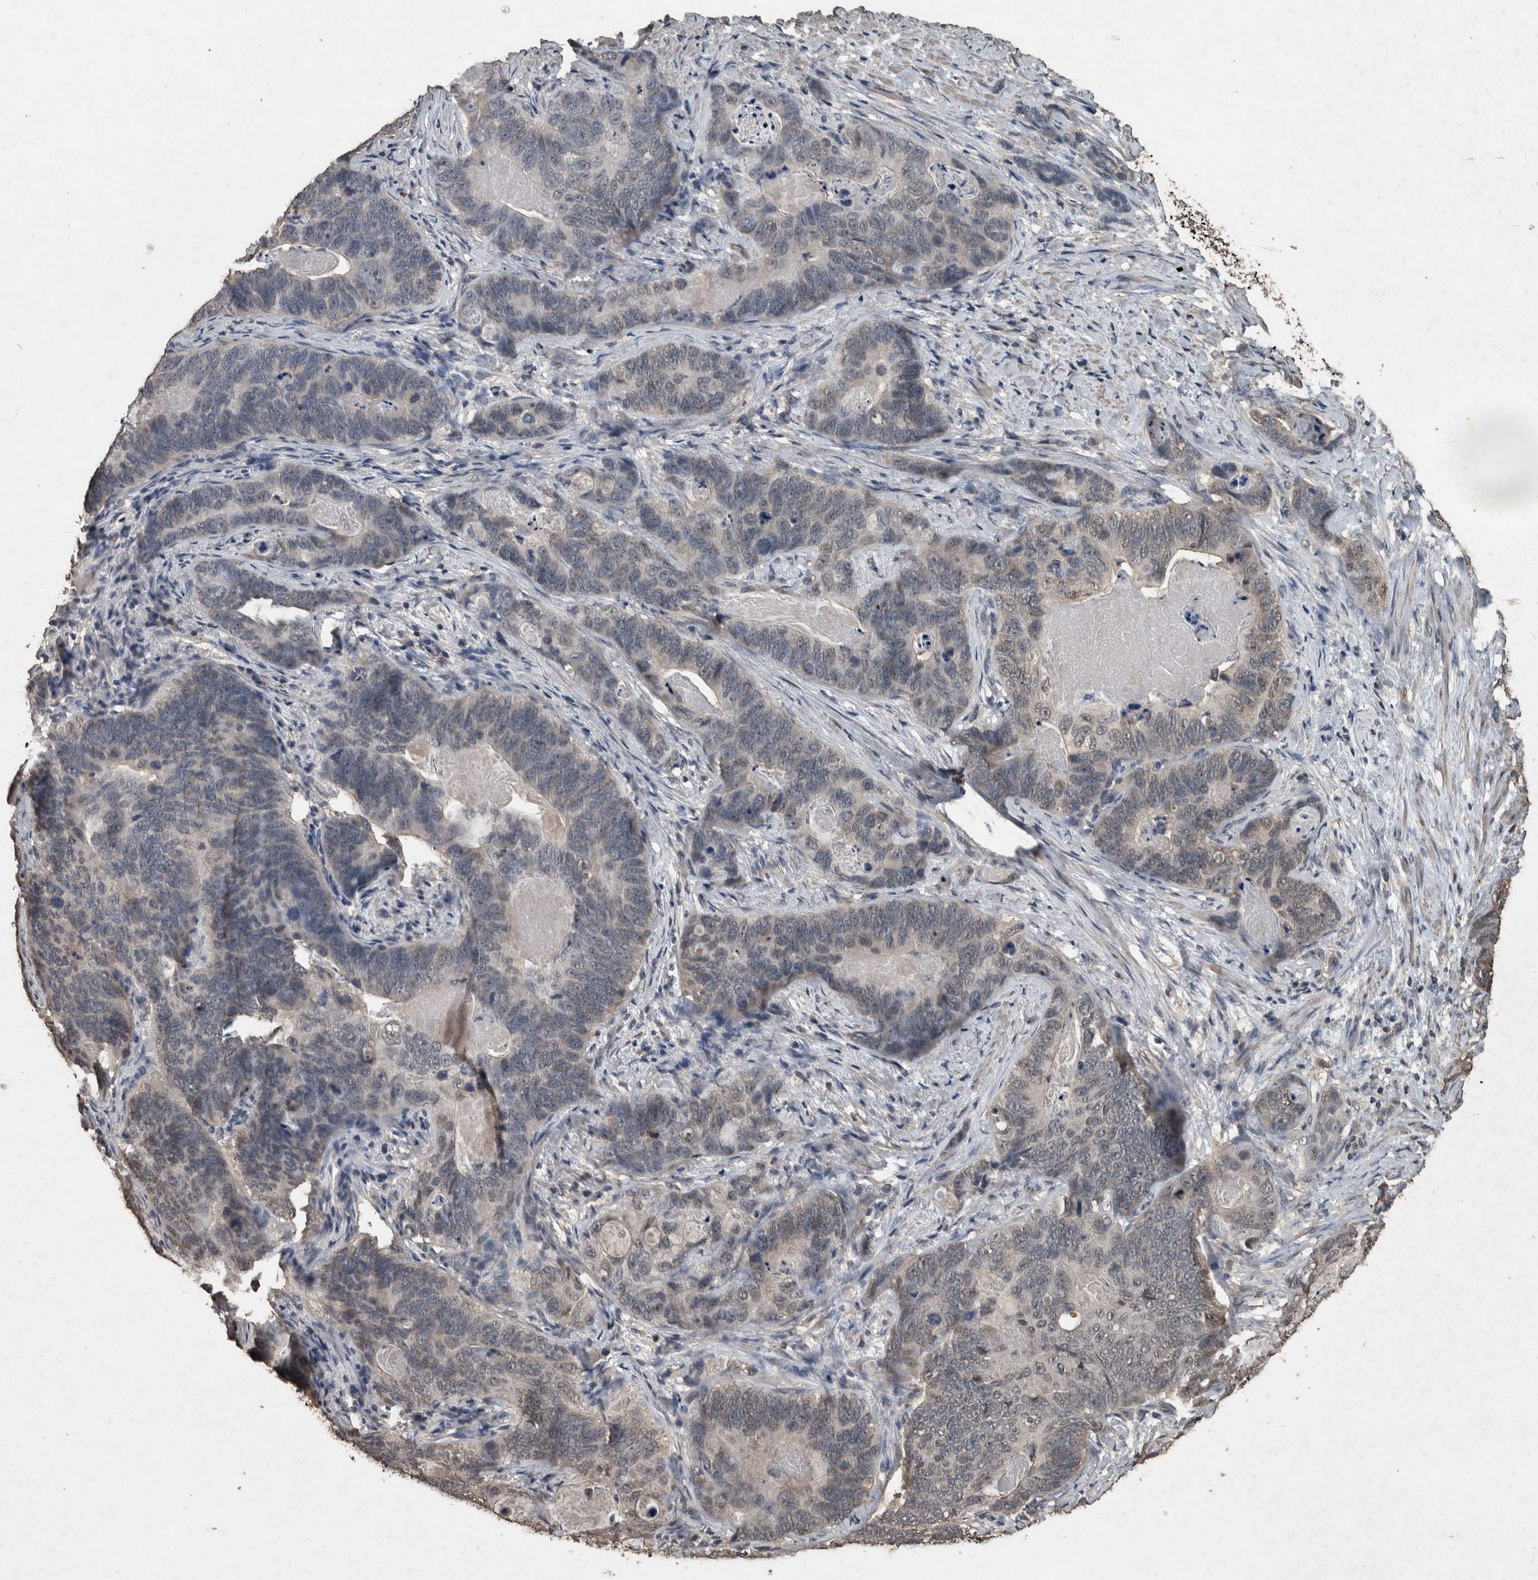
{"staining": {"intensity": "weak", "quantity": "<25%", "location": "cytoplasmic/membranous"}, "tissue": "stomach cancer", "cell_type": "Tumor cells", "image_type": "cancer", "snomed": [{"axis": "morphology", "description": "Normal tissue, NOS"}, {"axis": "morphology", "description": "Adenocarcinoma, NOS"}, {"axis": "topography", "description": "Stomach"}], "caption": "Protein analysis of stomach cancer shows no significant positivity in tumor cells. The staining is performed using DAB (3,3'-diaminobenzidine) brown chromogen with nuclei counter-stained in using hematoxylin.", "gene": "FGFRL1", "patient": {"sex": "female", "age": 89}}